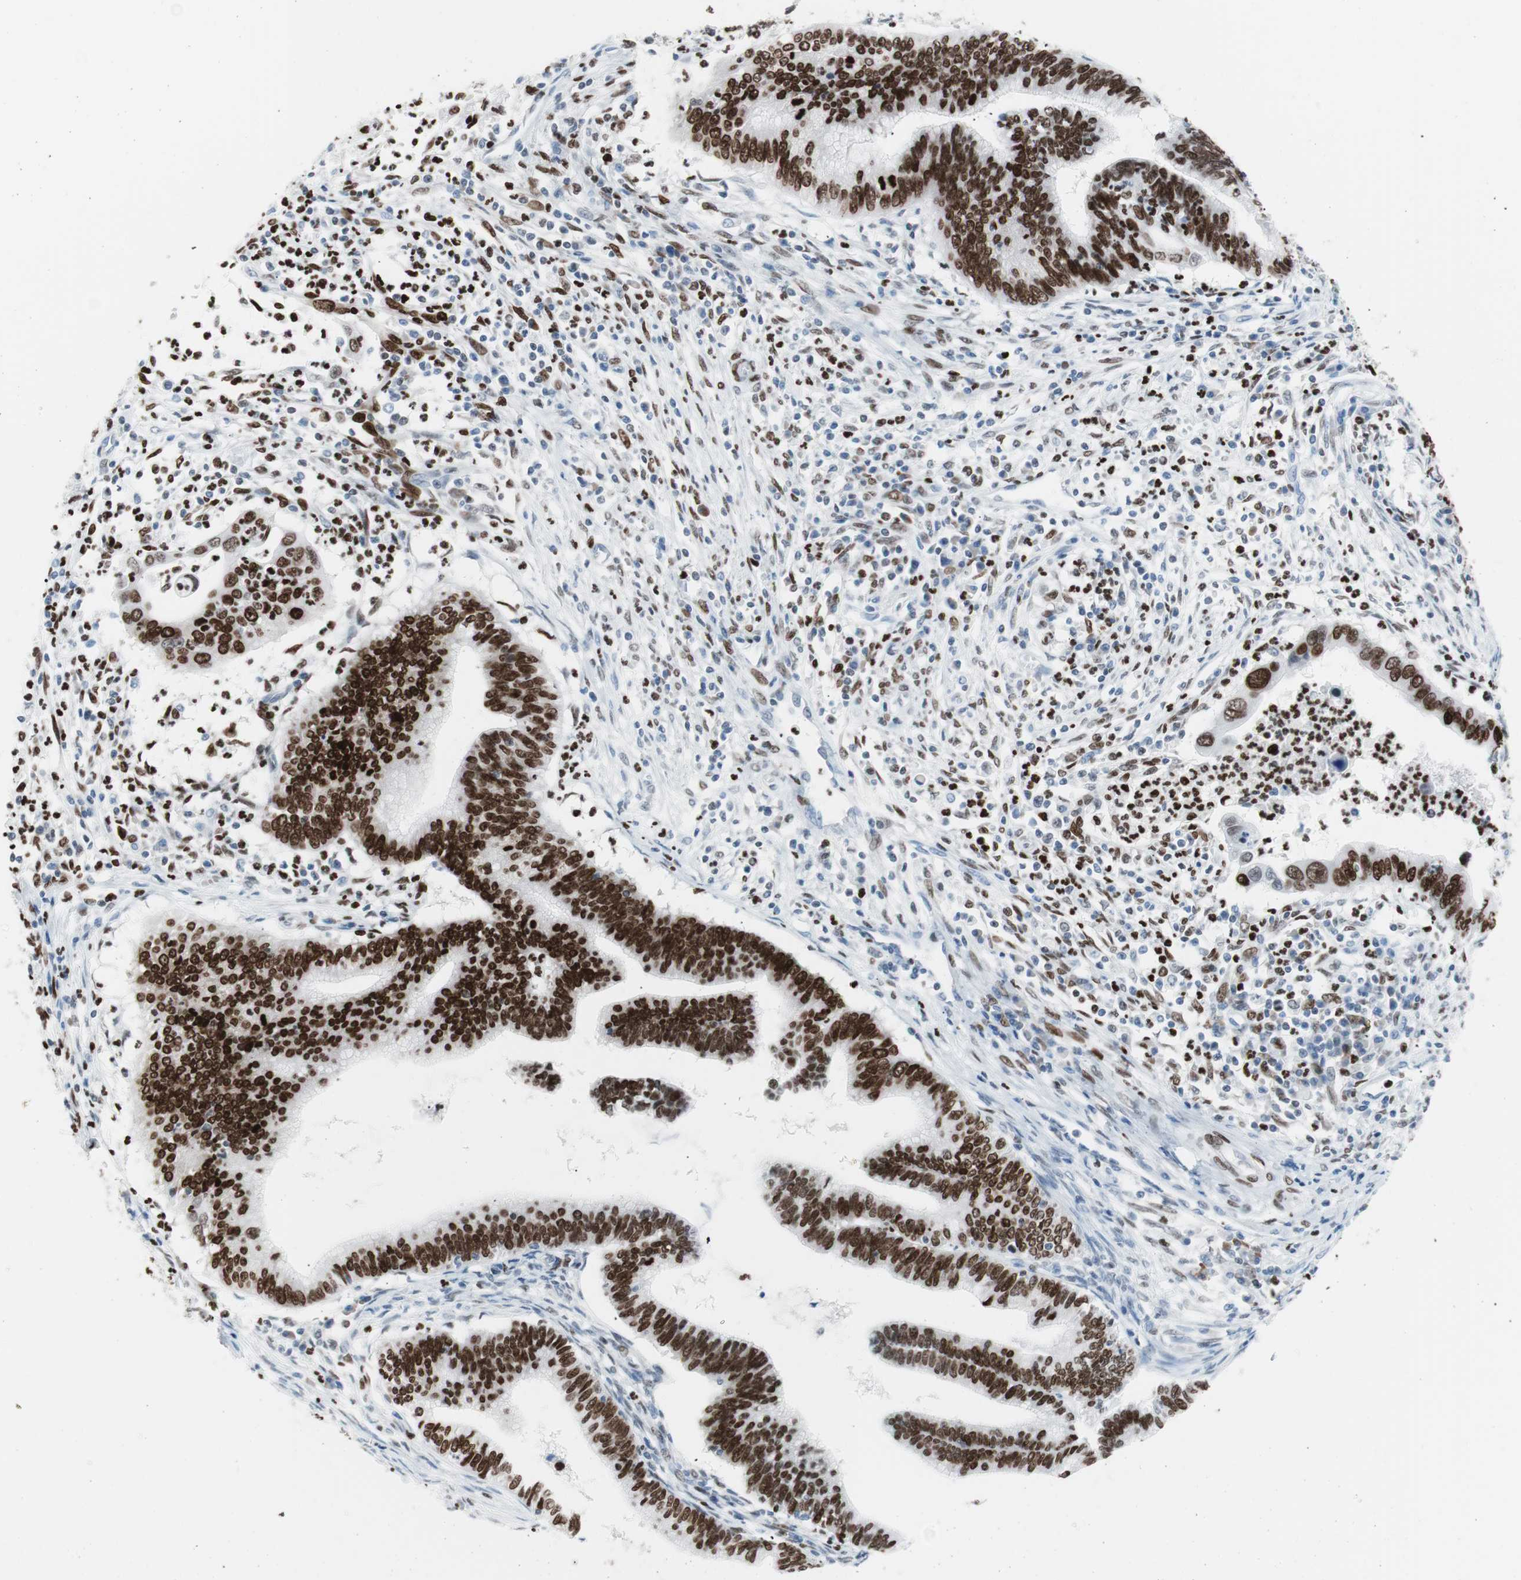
{"staining": {"intensity": "strong", "quantity": ">75%", "location": "nuclear"}, "tissue": "cervical cancer", "cell_type": "Tumor cells", "image_type": "cancer", "snomed": [{"axis": "morphology", "description": "Adenocarcinoma, NOS"}, {"axis": "topography", "description": "Cervix"}], "caption": "Immunohistochemistry staining of cervical adenocarcinoma, which demonstrates high levels of strong nuclear staining in approximately >75% of tumor cells indicating strong nuclear protein staining. The staining was performed using DAB (brown) for protein detection and nuclei were counterstained in hematoxylin (blue).", "gene": "CEBPB", "patient": {"sex": "female", "age": 36}}